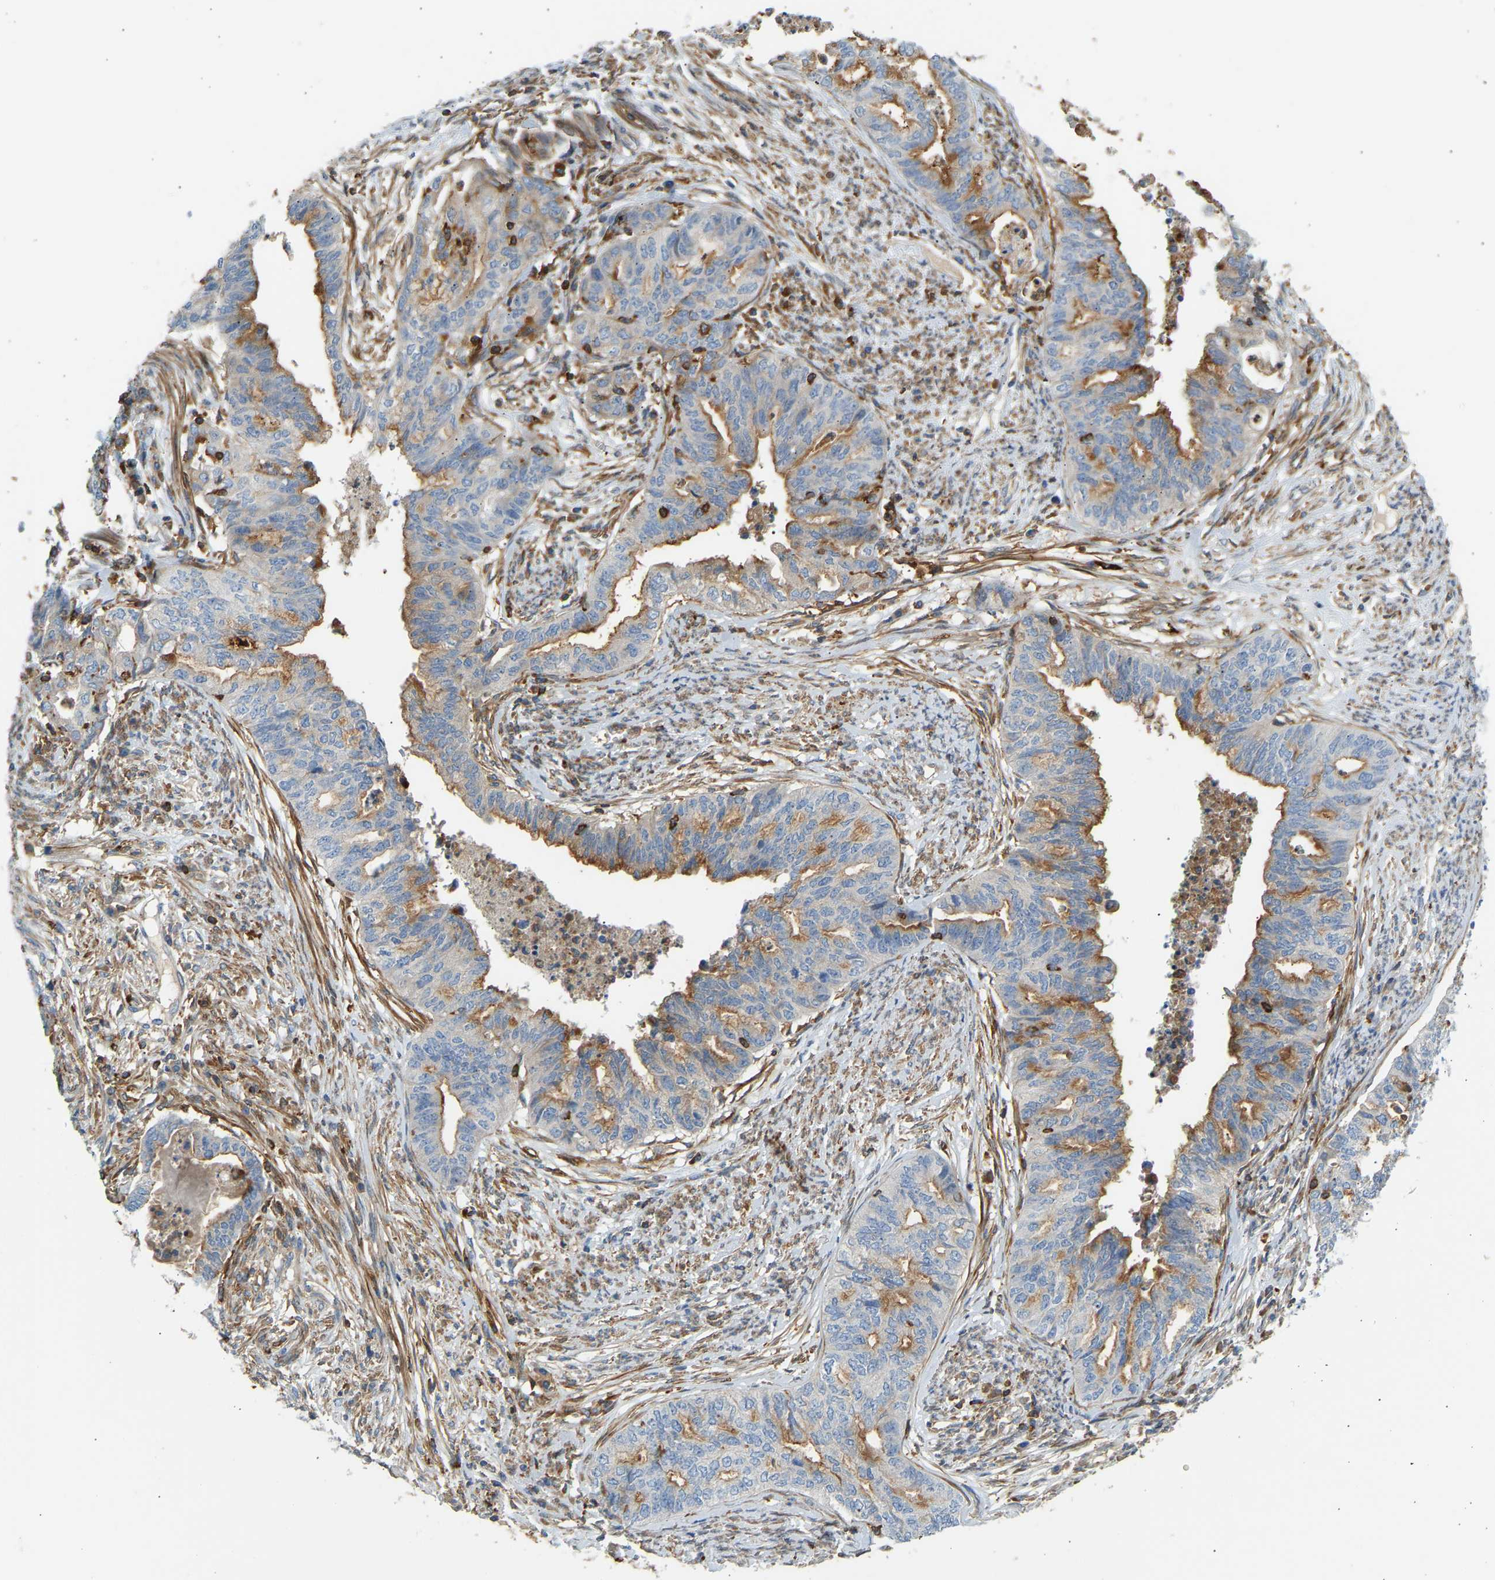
{"staining": {"intensity": "moderate", "quantity": "25%-75%", "location": "cytoplasmic/membranous"}, "tissue": "endometrial cancer", "cell_type": "Tumor cells", "image_type": "cancer", "snomed": [{"axis": "morphology", "description": "Adenocarcinoma, NOS"}, {"axis": "topography", "description": "Endometrium"}], "caption": "The image reveals a brown stain indicating the presence of a protein in the cytoplasmic/membranous of tumor cells in endometrial adenocarcinoma.", "gene": "FNBP1", "patient": {"sex": "female", "age": 79}}